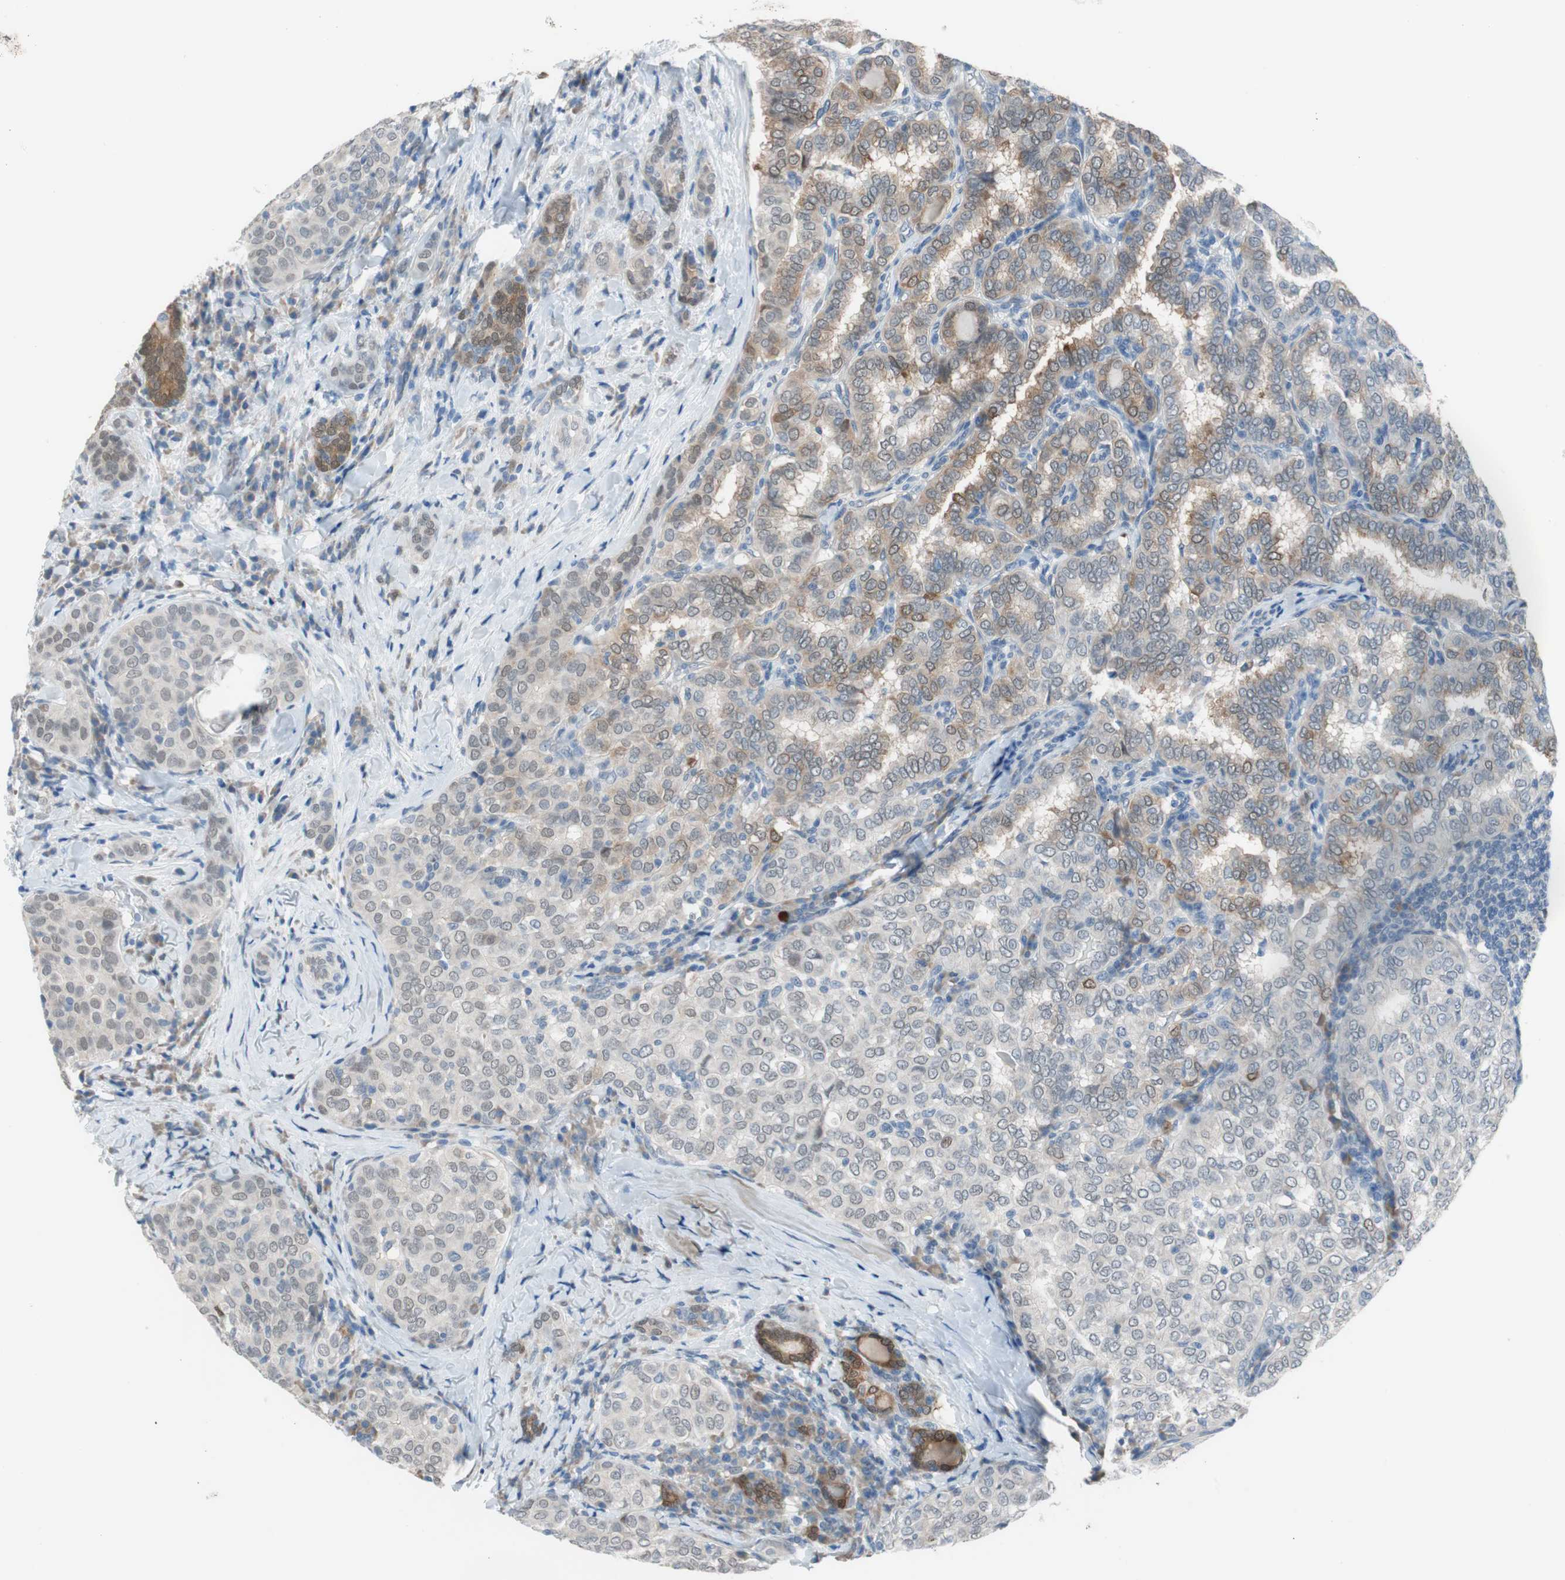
{"staining": {"intensity": "moderate", "quantity": "<25%", "location": "cytoplasmic/membranous"}, "tissue": "thyroid cancer", "cell_type": "Tumor cells", "image_type": "cancer", "snomed": [{"axis": "morphology", "description": "Papillary adenocarcinoma, NOS"}, {"axis": "topography", "description": "Thyroid gland"}], "caption": "The image demonstrates immunohistochemical staining of papillary adenocarcinoma (thyroid). There is moderate cytoplasmic/membranous positivity is present in approximately <25% of tumor cells. (IHC, brightfield microscopy, high magnification).", "gene": "GRHL1", "patient": {"sex": "female", "age": 30}}